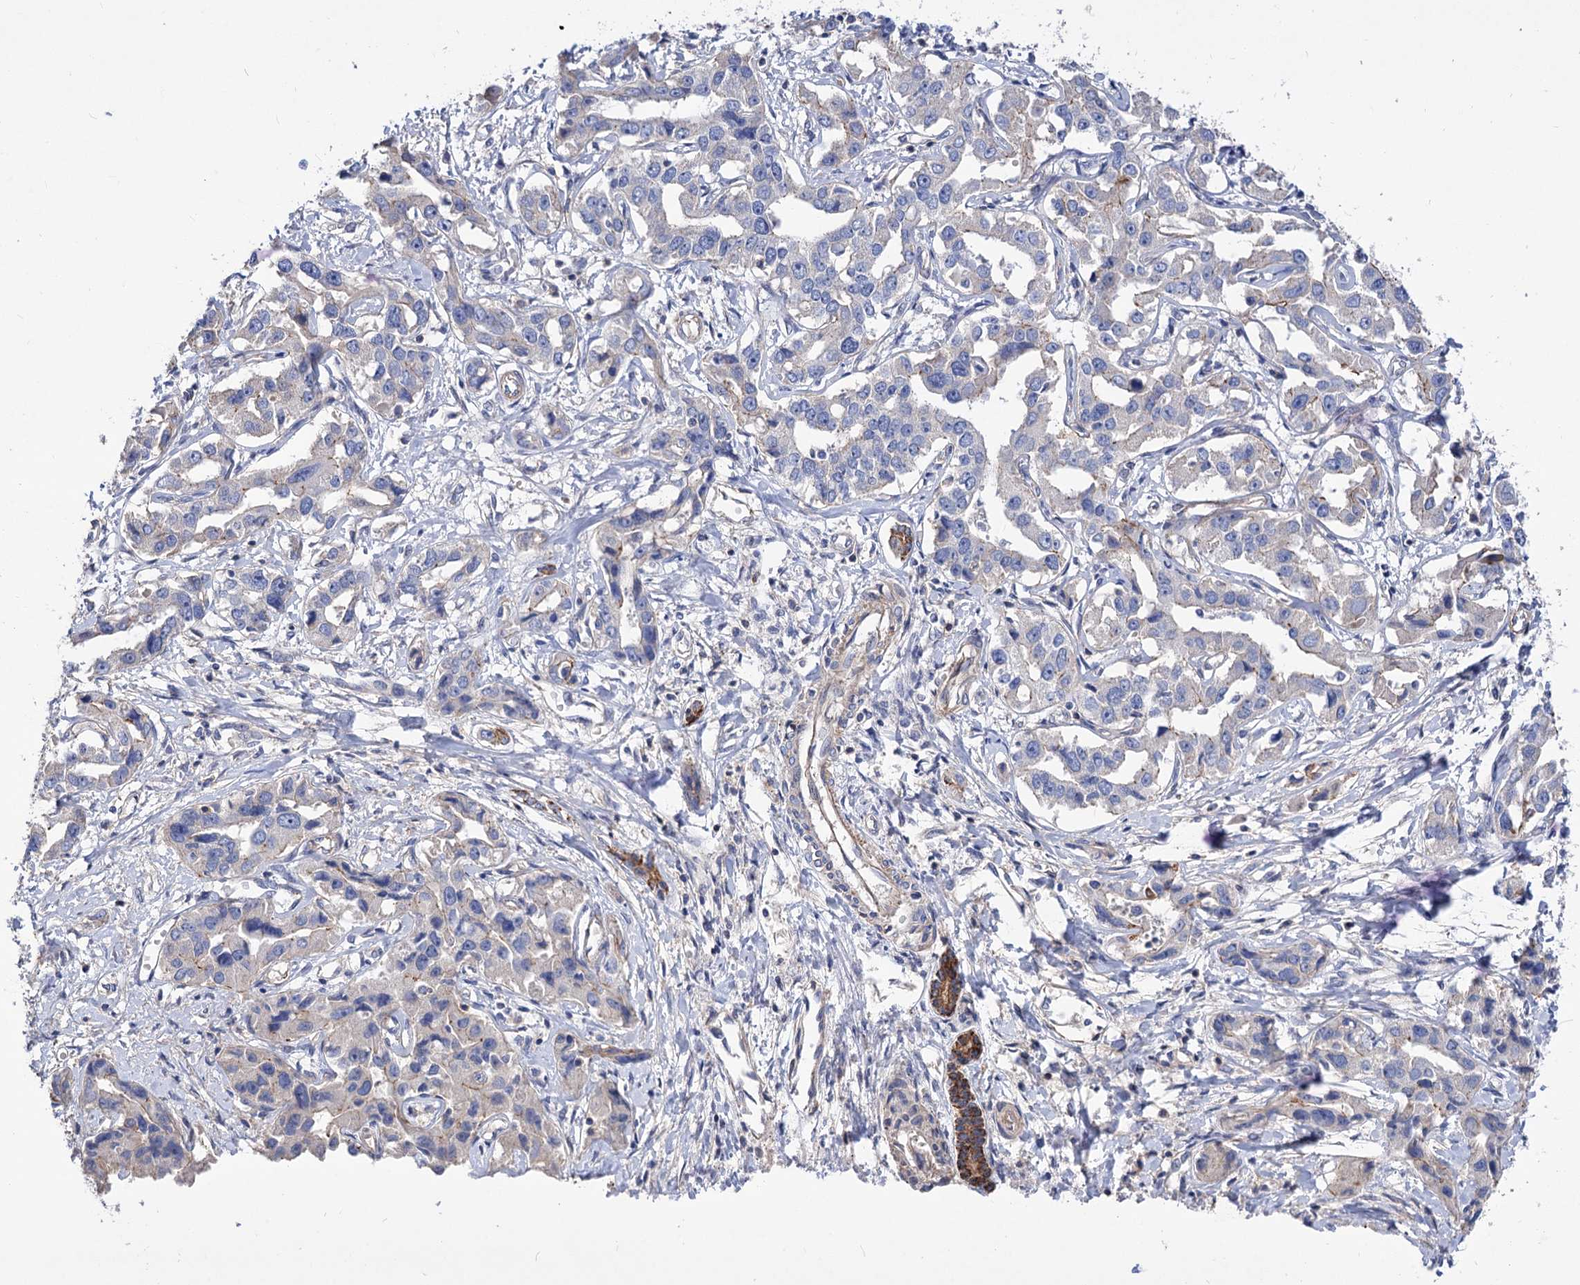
{"staining": {"intensity": "negative", "quantity": "none", "location": "none"}, "tissue": "liver cancer", "cell_type": "Tumor cells", "image_type": "cancer", "snomed": [{"axis": "morphology", "description": "Cholangiocarcinoma"}, {"axis": "topography", "description": "Liver"}], "caption": "Immunohistochemistry of liver cancer (cholangiocarcinoma) shows no positivity in tumor cells.", "gene": "NUDCD2", "patient": {"sex": "male", "age": 59}}